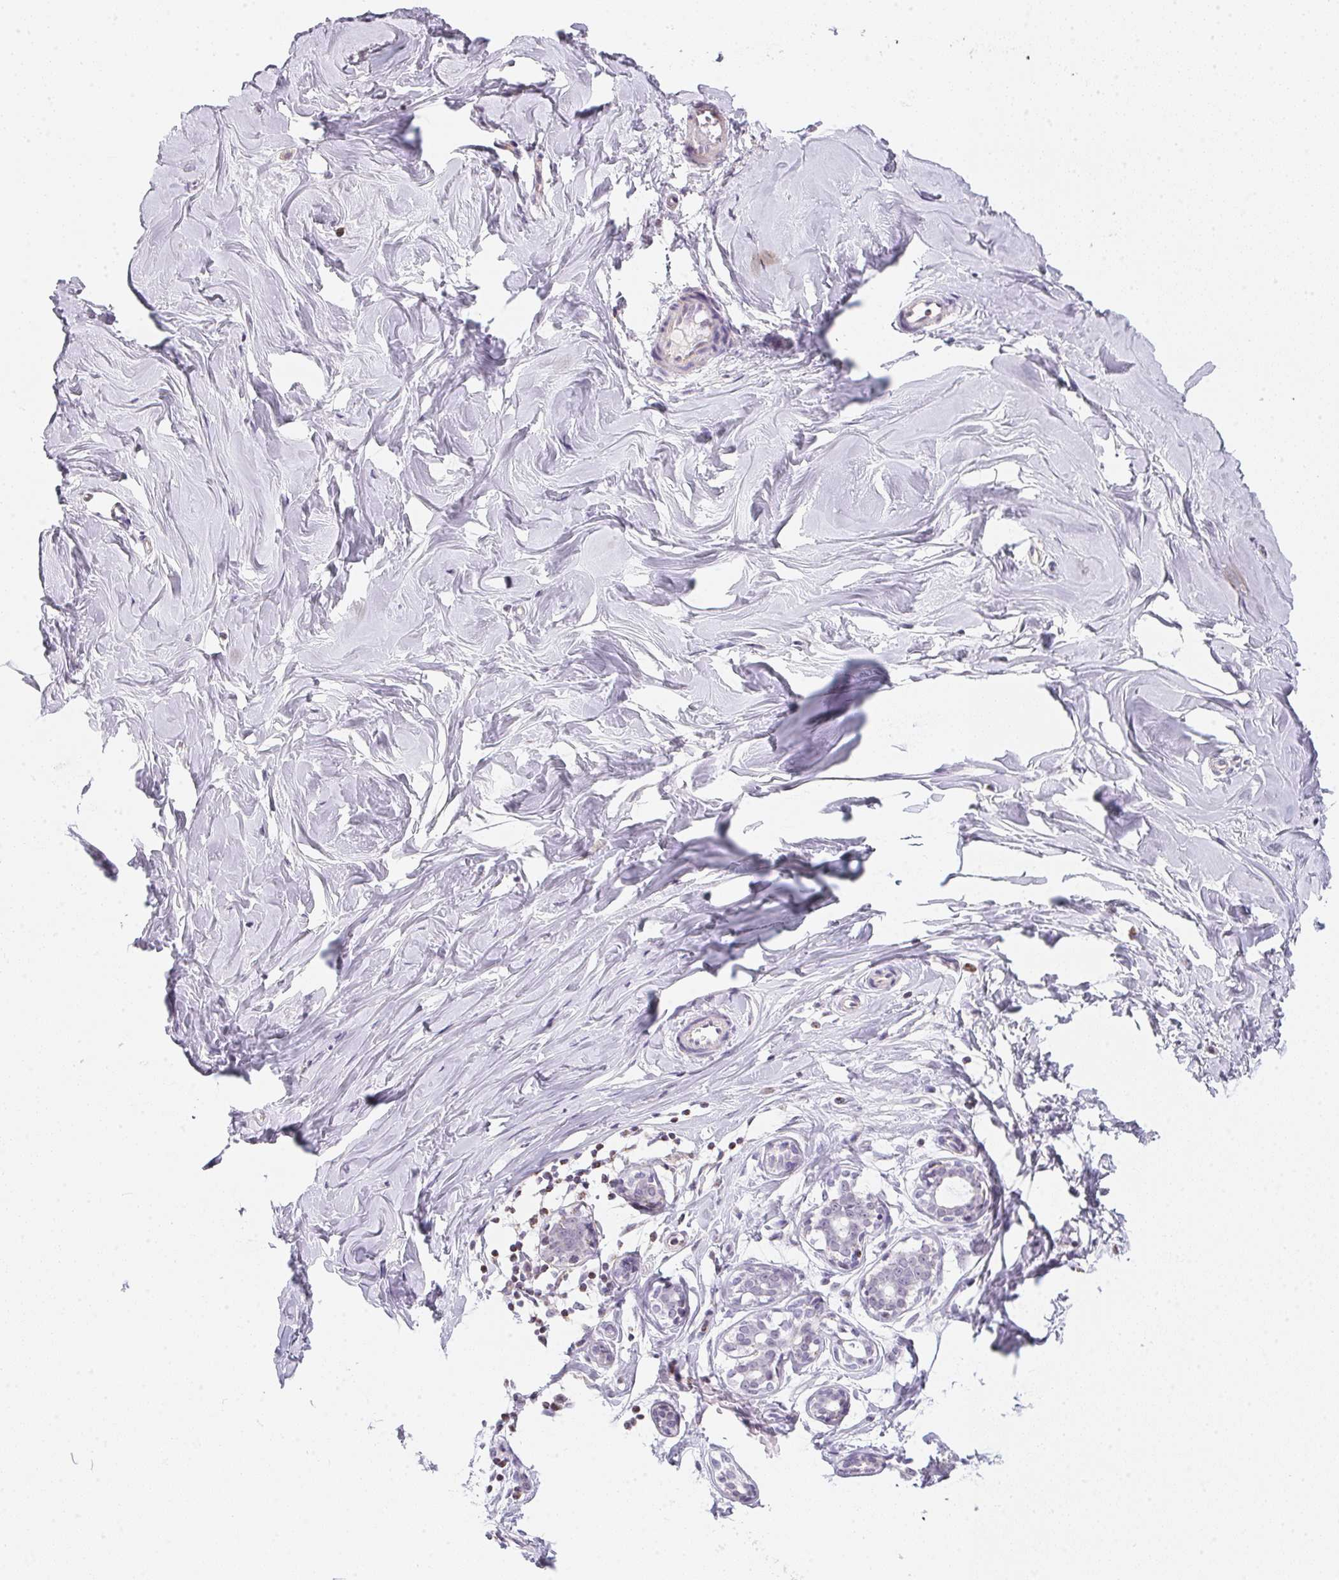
{"staining": {"intensity": "negative", "quantity": "none", "location": "none"}, "tissue": "breast", "cell_type": "Adipocytes", "image_type": "normal", "snomed": [{"axis": "morphology", "description": "Normal tissue, NOS"}, {"axis": "topography", "description": "Breast"}], "caption": "Breast stained for a protein using IHC shows no expression adipocytes.", "gene": "GIPC2", "patient": {"sex": "female", "age": 27}}